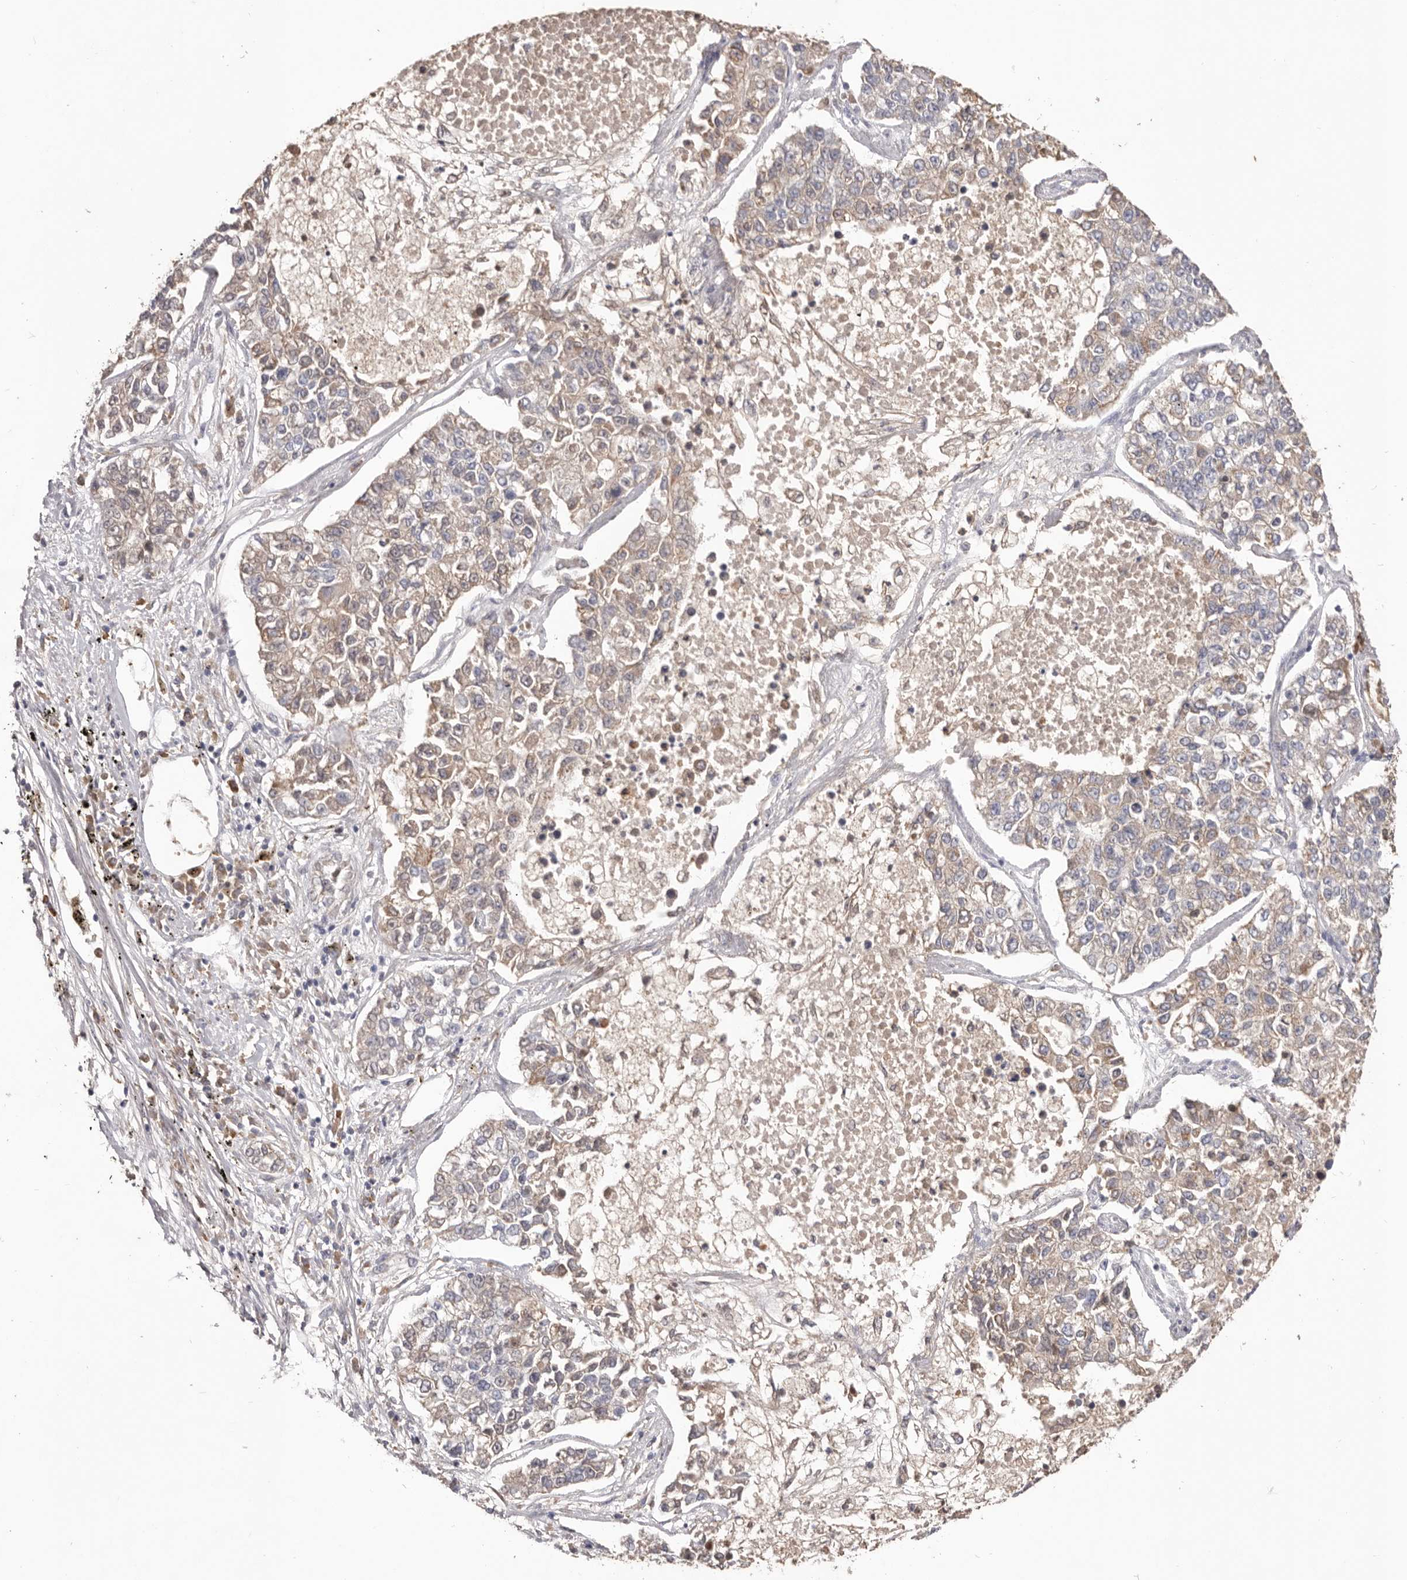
{"staining": {"intensity": "weak", "quantity": "25%-75%", "location": "cytoplasmic/membranous"}, "tissue": "lung cancer", "cell_type": "Tumor cells", "image_type": "cancer", "snomed": [{"axis": "morphology", "description": "Adenocarcinoma, NOS"}, {"axis": "topography", "description": "Lung"}], "caption": "Lung cancer (adenocarcinoma) stained with a brown dye exhibits weak cytoplasmic/membranous positive expression in about 25%-75% of tumor cells.", "gene": "HCAR2", "patient": {"sex": "male", "age": 49}}